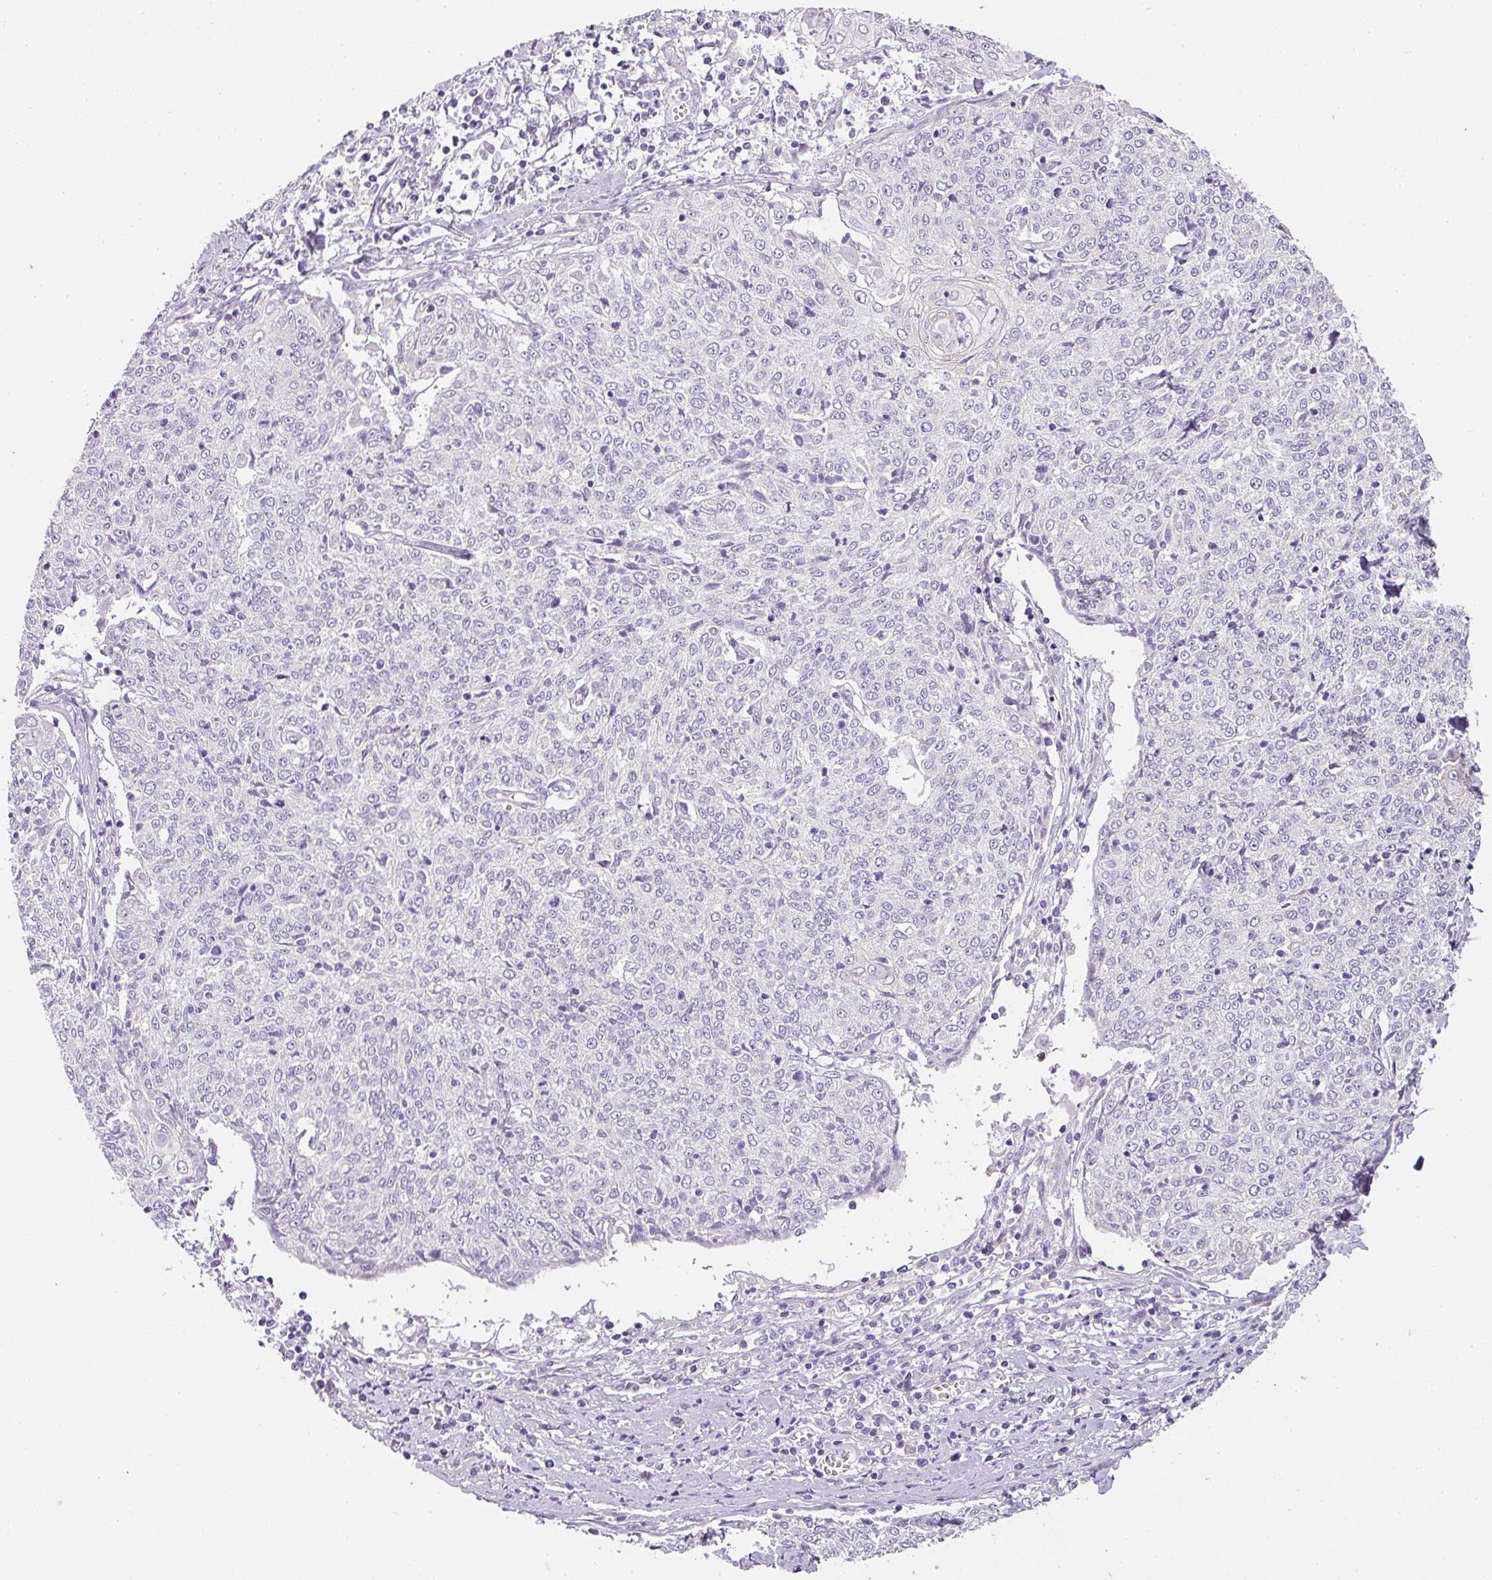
{"staining": {"intensity": "negative", "quantity": "none", "location": "none"}, "tissue": "cervical cancer", "cell_type": "Tumor cells", "image_type": "cancer", "snomed": [{"axis": "morphology", "description": "Squamous cell carcinoma, NOS"}, {"axis": "topography", "description": "Cervix"}], "caption": "High power microscopy image of an immunohistochemistry (IHC) micrograph of cervical squamous cell carcinoma, revealing no significant expression in tumor cells.", "gene": "RAX2", "patient": {"sex": "female", "age": 48}}